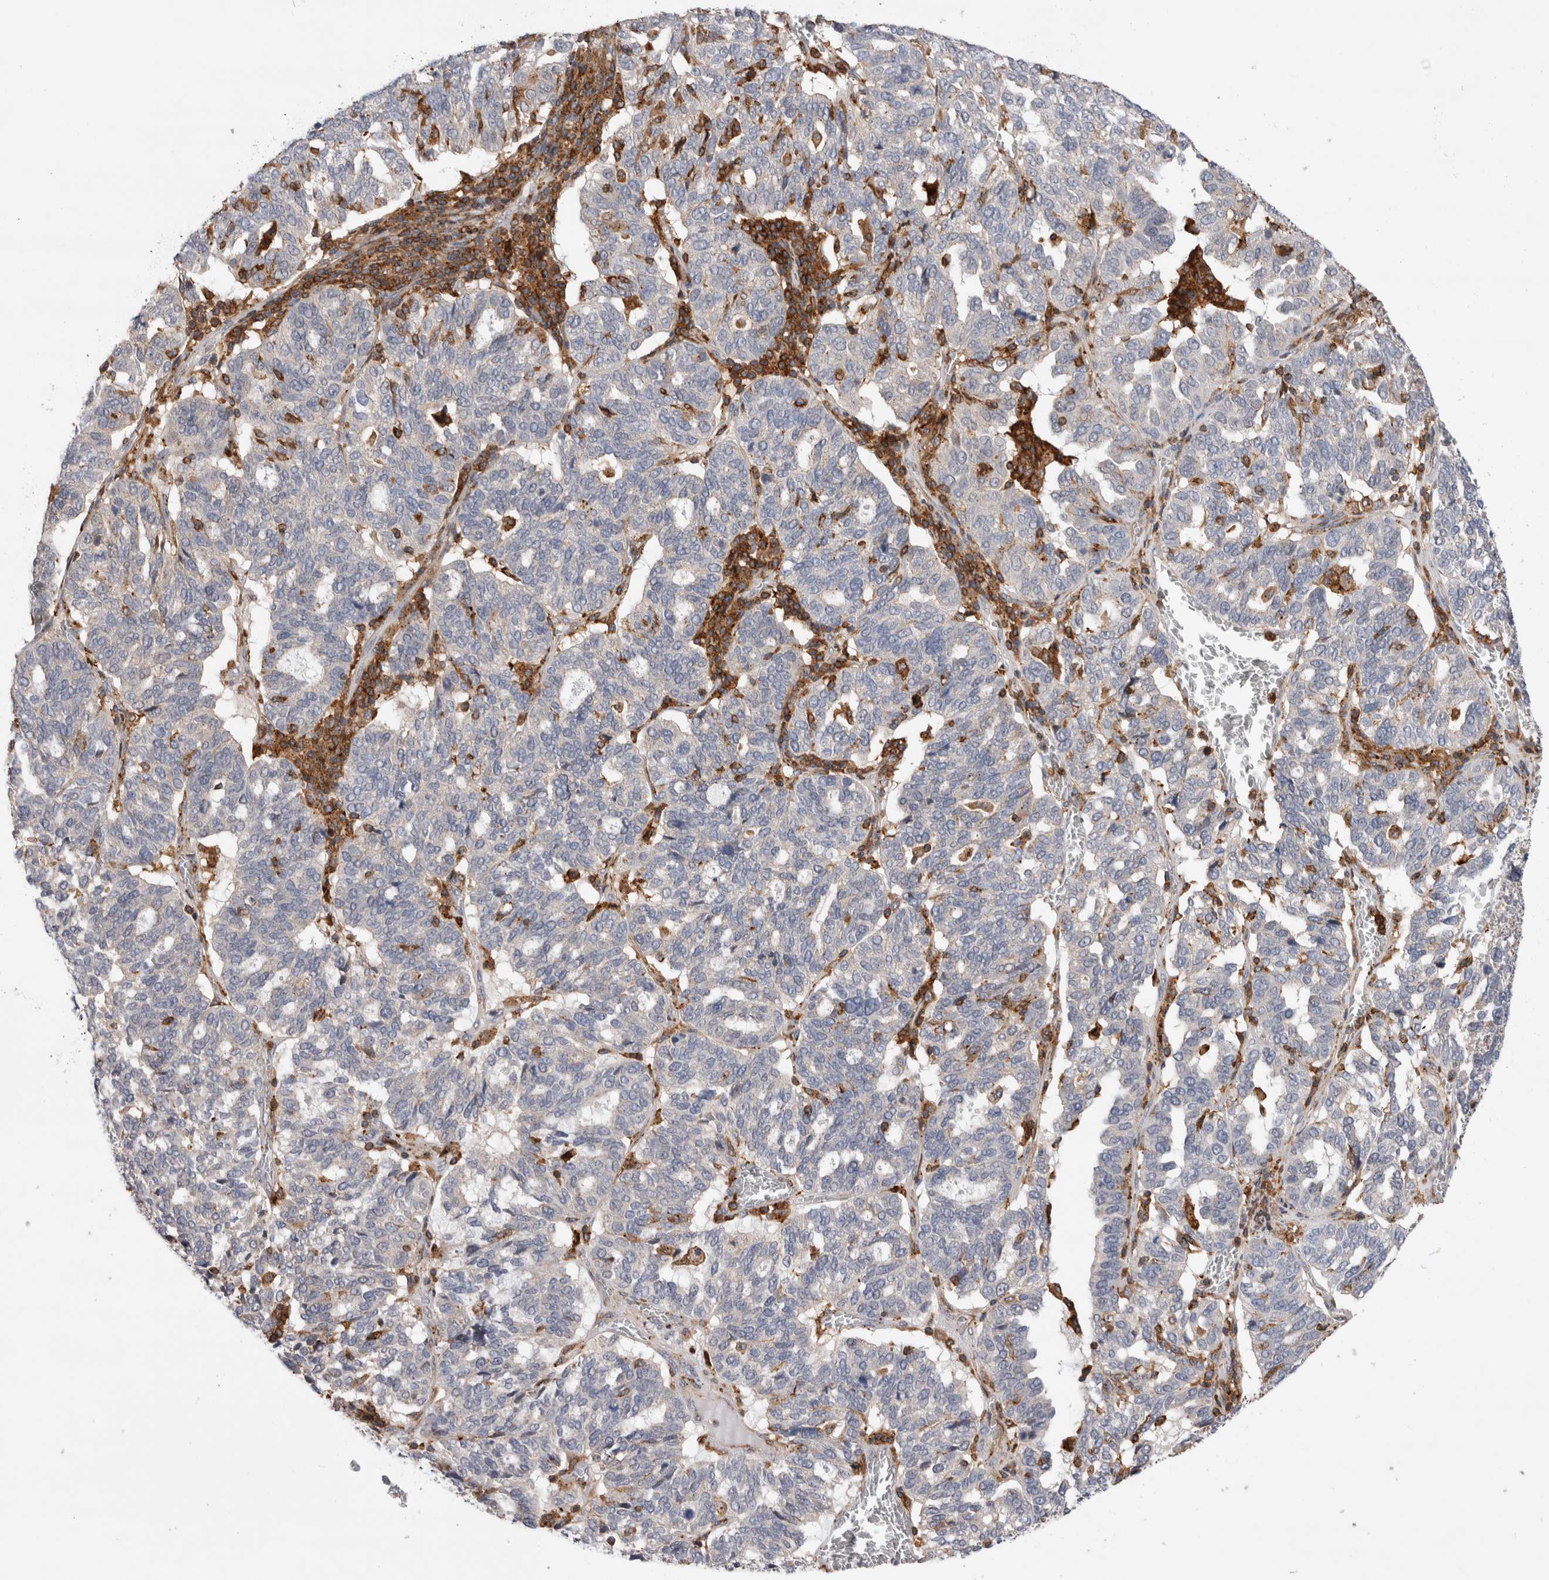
{"staining": {"intensity": "negative", "quantity": "none", "location": "none"}, "tissue": "ovarian cancer", "cell_type": "Tumor cells", "image_type": "cancer", "snomed": [{"axis": "morphology", "description": "Cystadenocarcinoma, serous, NOS"}, {"axis": "topography", "description": "Ovary"}], "caption": "The immunohistochemistry (IHC) histopathology image has no significant expression in tumor cells of ovarian cancer tissue.", "gene": "CCDC88B", "patient": {"sex": "female", "age": 59}}